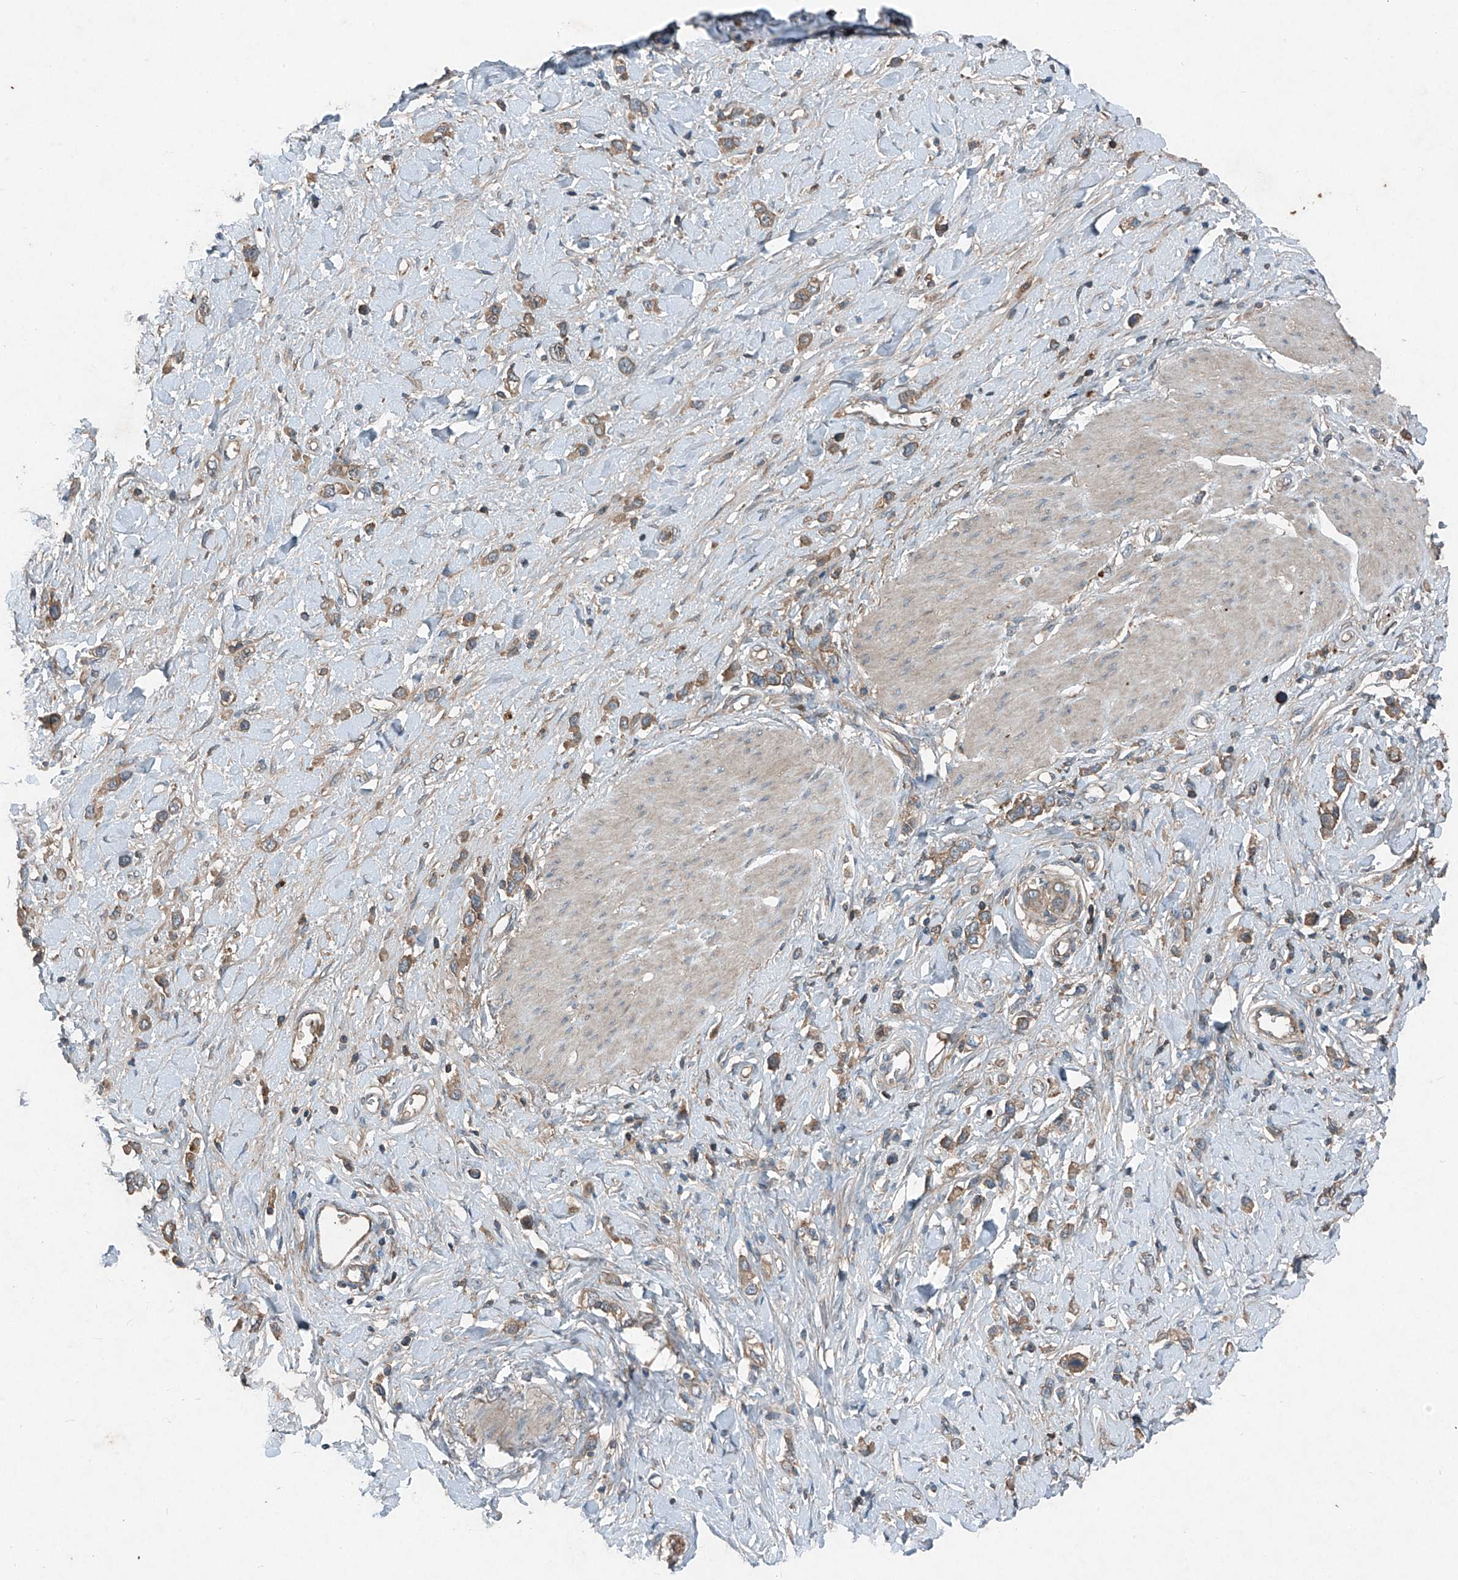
{"staining": {"intensity": "moderate", "quantity": ">75%", "location": "cytoplasmic/membranous"}, "tissue": "stomach cancer", "cell_type": "Tumor cells", "image_type": "cancer", "snomed": [{"axis": "morphology", "description": "Normal tissue, NOS"}, {"axis": "morphology", "description": "Adenocarcinoma, NOS"}, {"axis": "topography", "description": "Stomach, upper"}, {"axis": "topography", "description": "Stomach"}], "caption": "The image demonstrates immunohistochemical staining of stomach cancer. There is moderate cytoplasmic/membranous positivity is seen in approximately >75% of tumor cells. Using DAB (brown) and hematoxylin (blue) stains, captured at high magnification using brightfield microscopy.", "gene": "FOXRED2", "patient": {"sex": "female", "age": 65}}